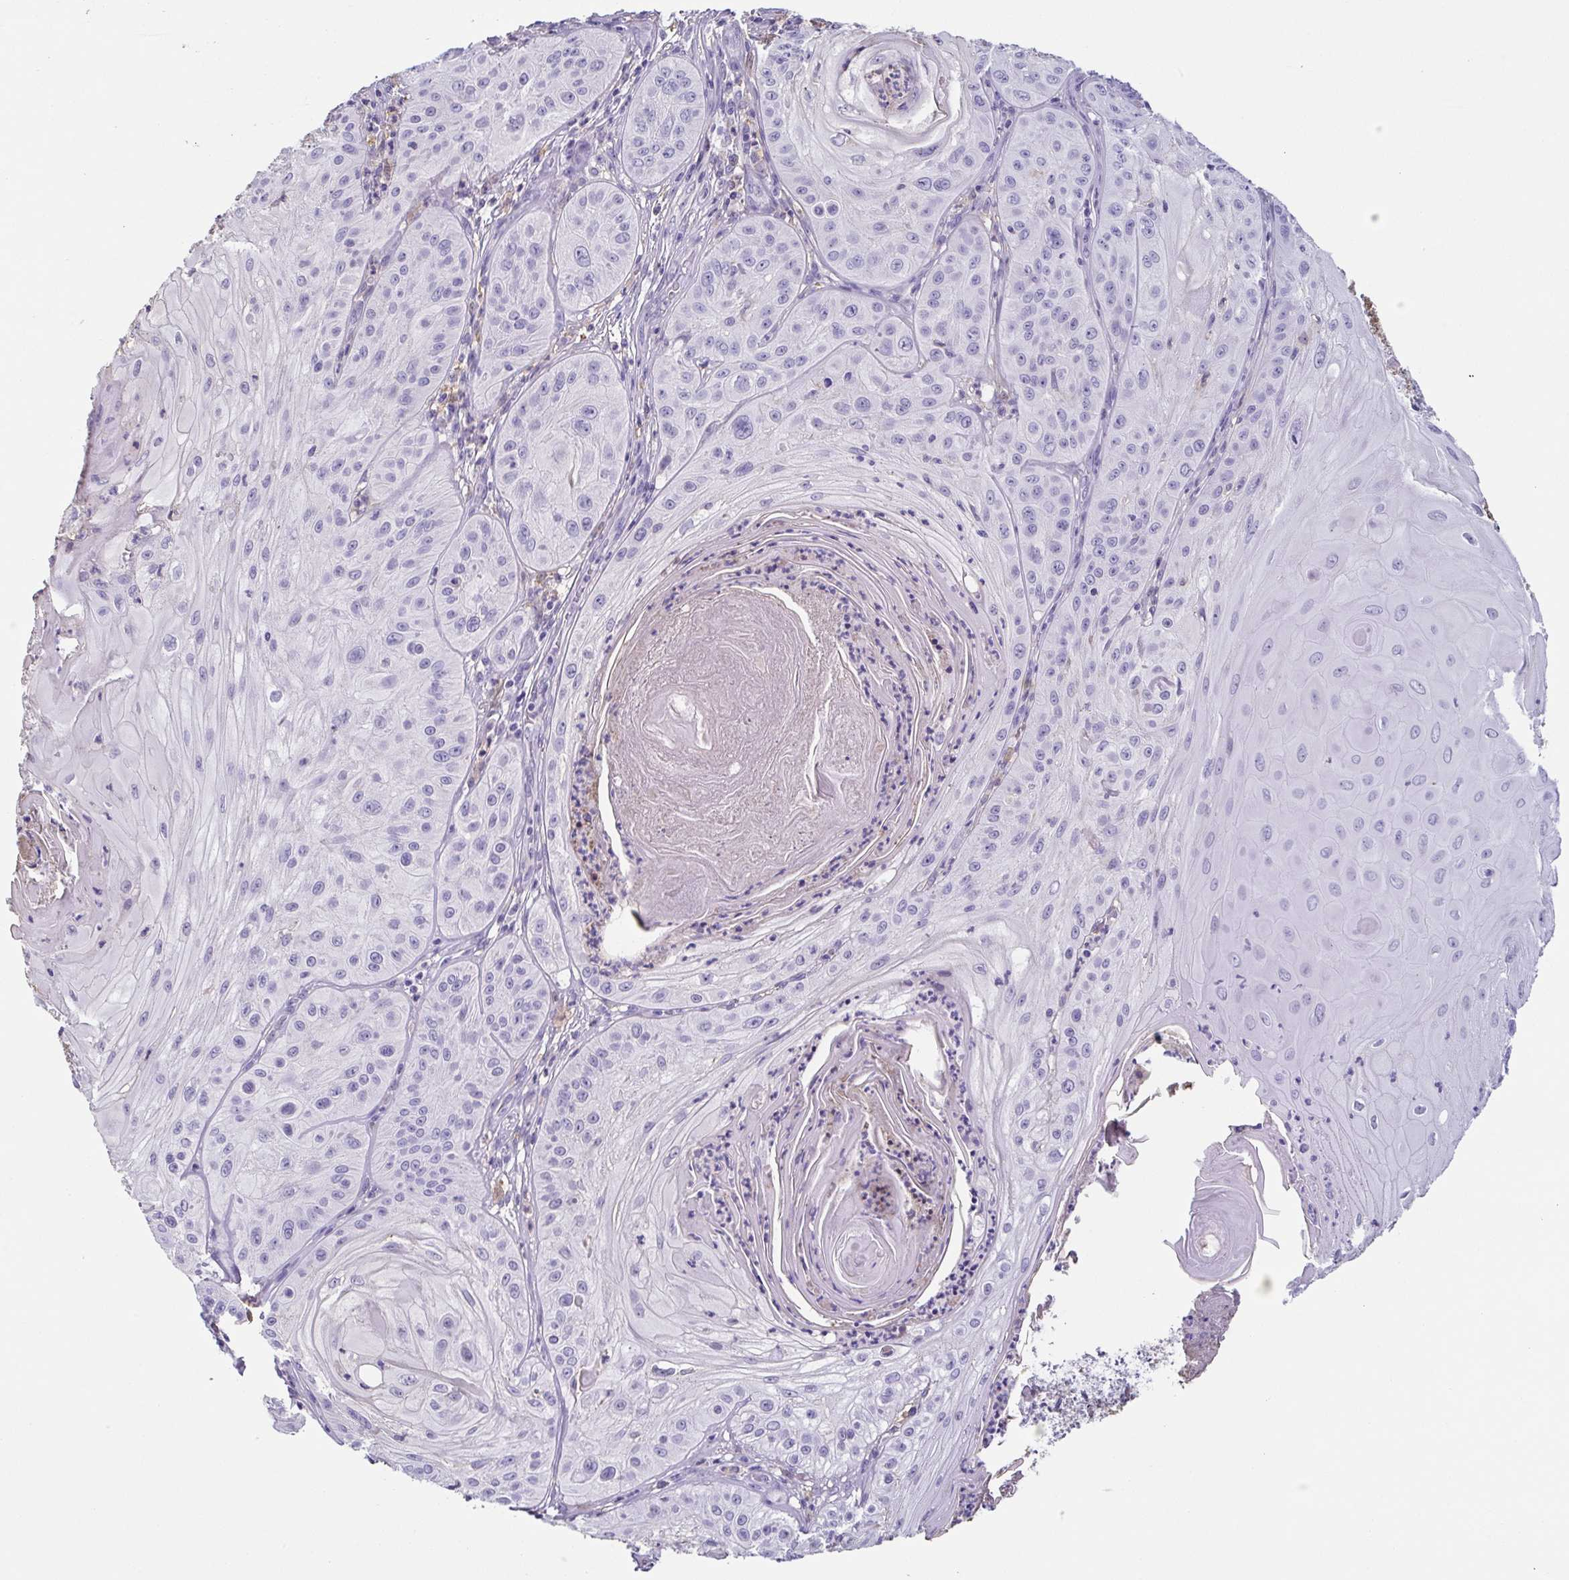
{"staining": {"intensity": "negative", "quantity": "none", "location": "none"}, "tissue": "skin cancer", "cell_type": "Tumor cells", "image_type": "cancer", "snomed": [{"axis": "morphology", "description": "Squamous cell carcinoma, NOS"}, {"axis": "topography", "description": "Skin"}], "caption": "Tumor cells are negative for protein expression in human skin squamous cell carcinoma.", "gene": "ANXA10", "patient": {"sex": "male", "age": 85}}